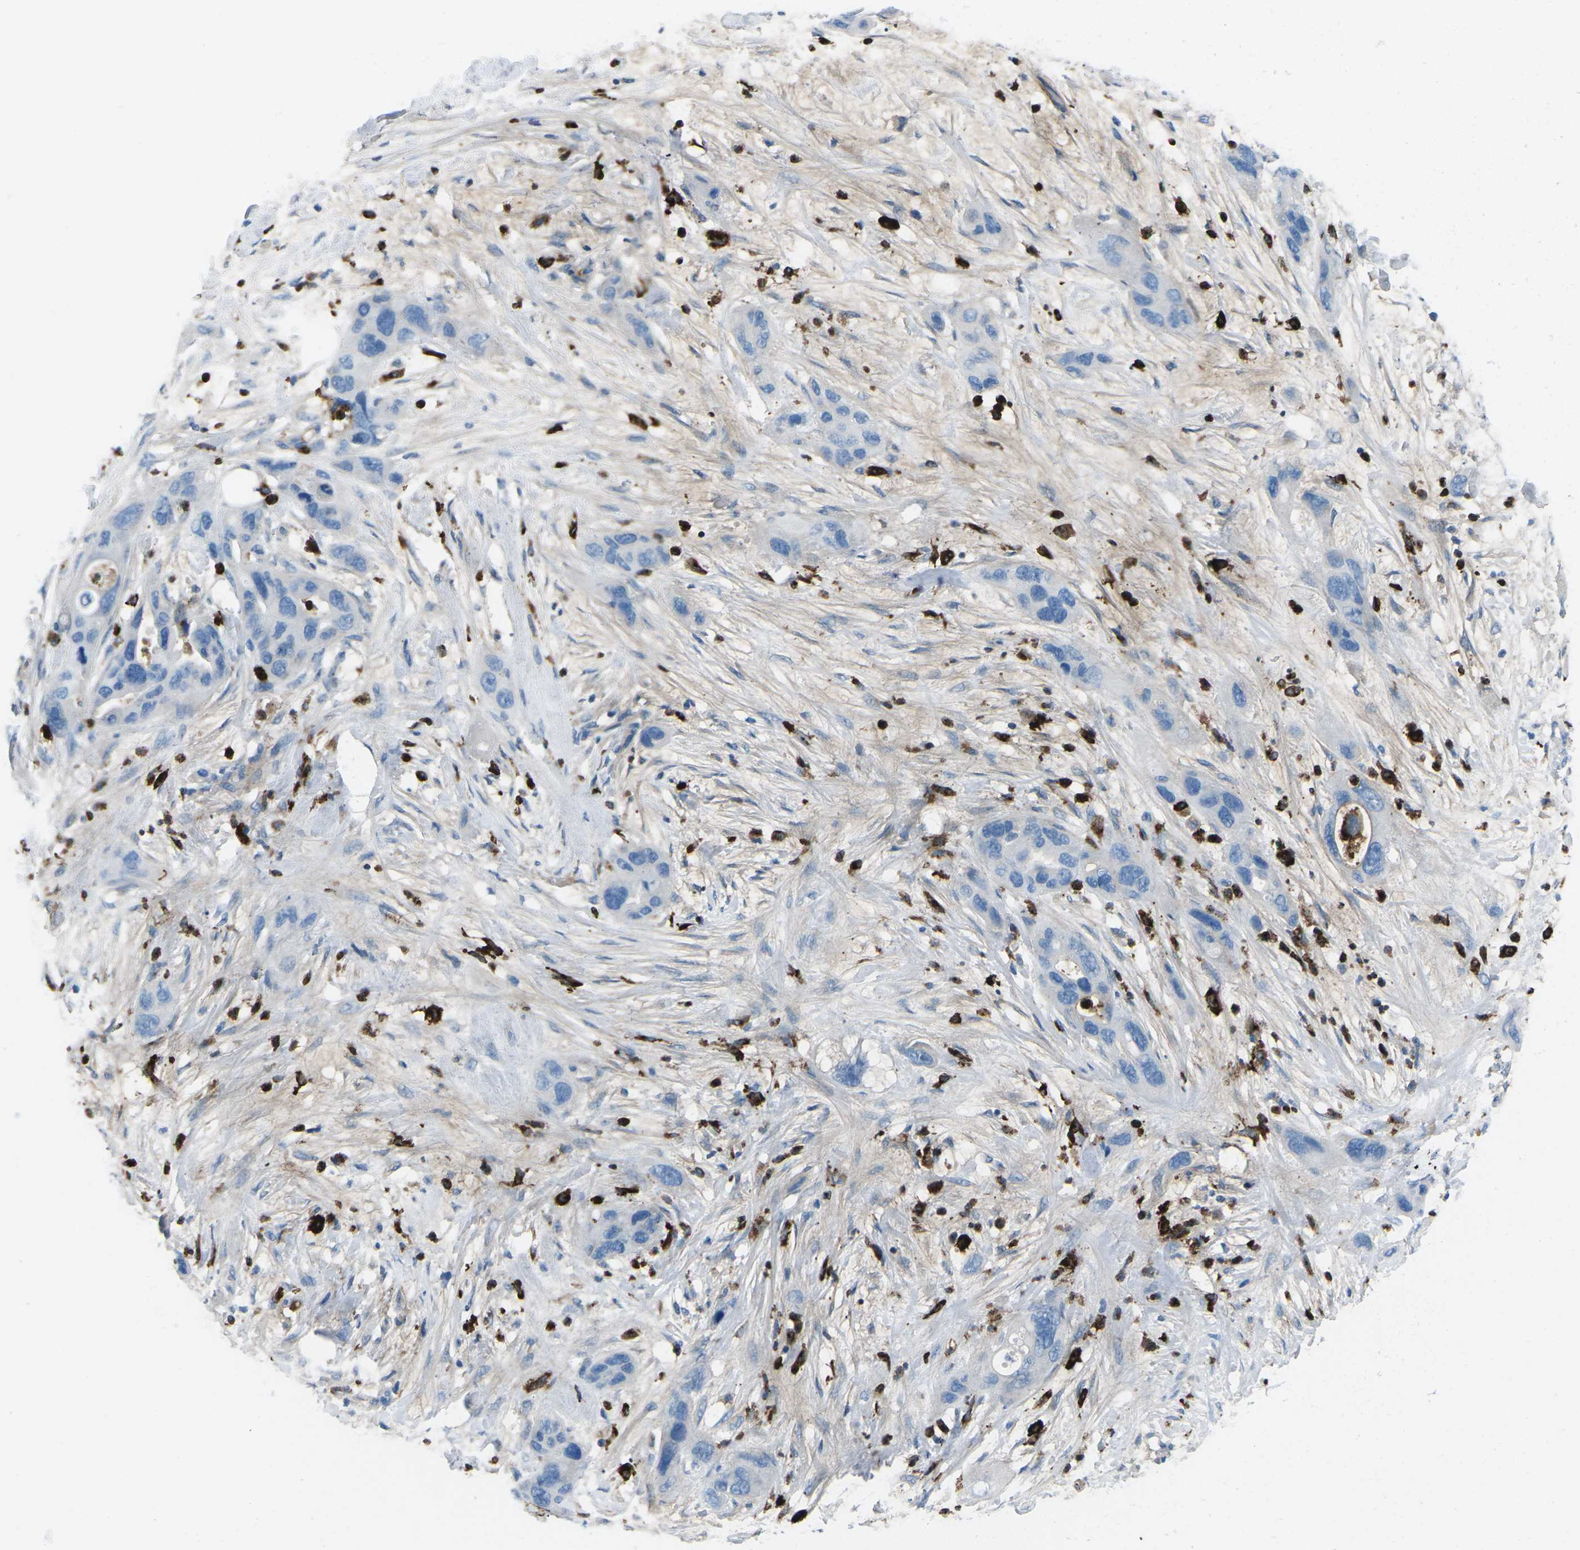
{"staining": {"intensity": "negative", "quantity": "none", "location": "none"}, "tissue": "pancreatic cancer", "cell_type": "Tumor cells", "image_type": "cancer", "snomed": [{"axis": "morphology", "description": "Adenocarcinoma, NOS"}, {"axis": "topography", "description": "Pancreas"}], "caption": "An immunohistochemistry (IHC) image of adenocarcinoma (pancreatic) is shown. There is no staining in tumor cells of adenocarcinoma (pancreatic). (DAB (3,3'-diaminobenzidine) immunohistochemistry (IHC), high magnification).", "gene": "FCN1", "patient": {"sex": "female", "age": 71}}